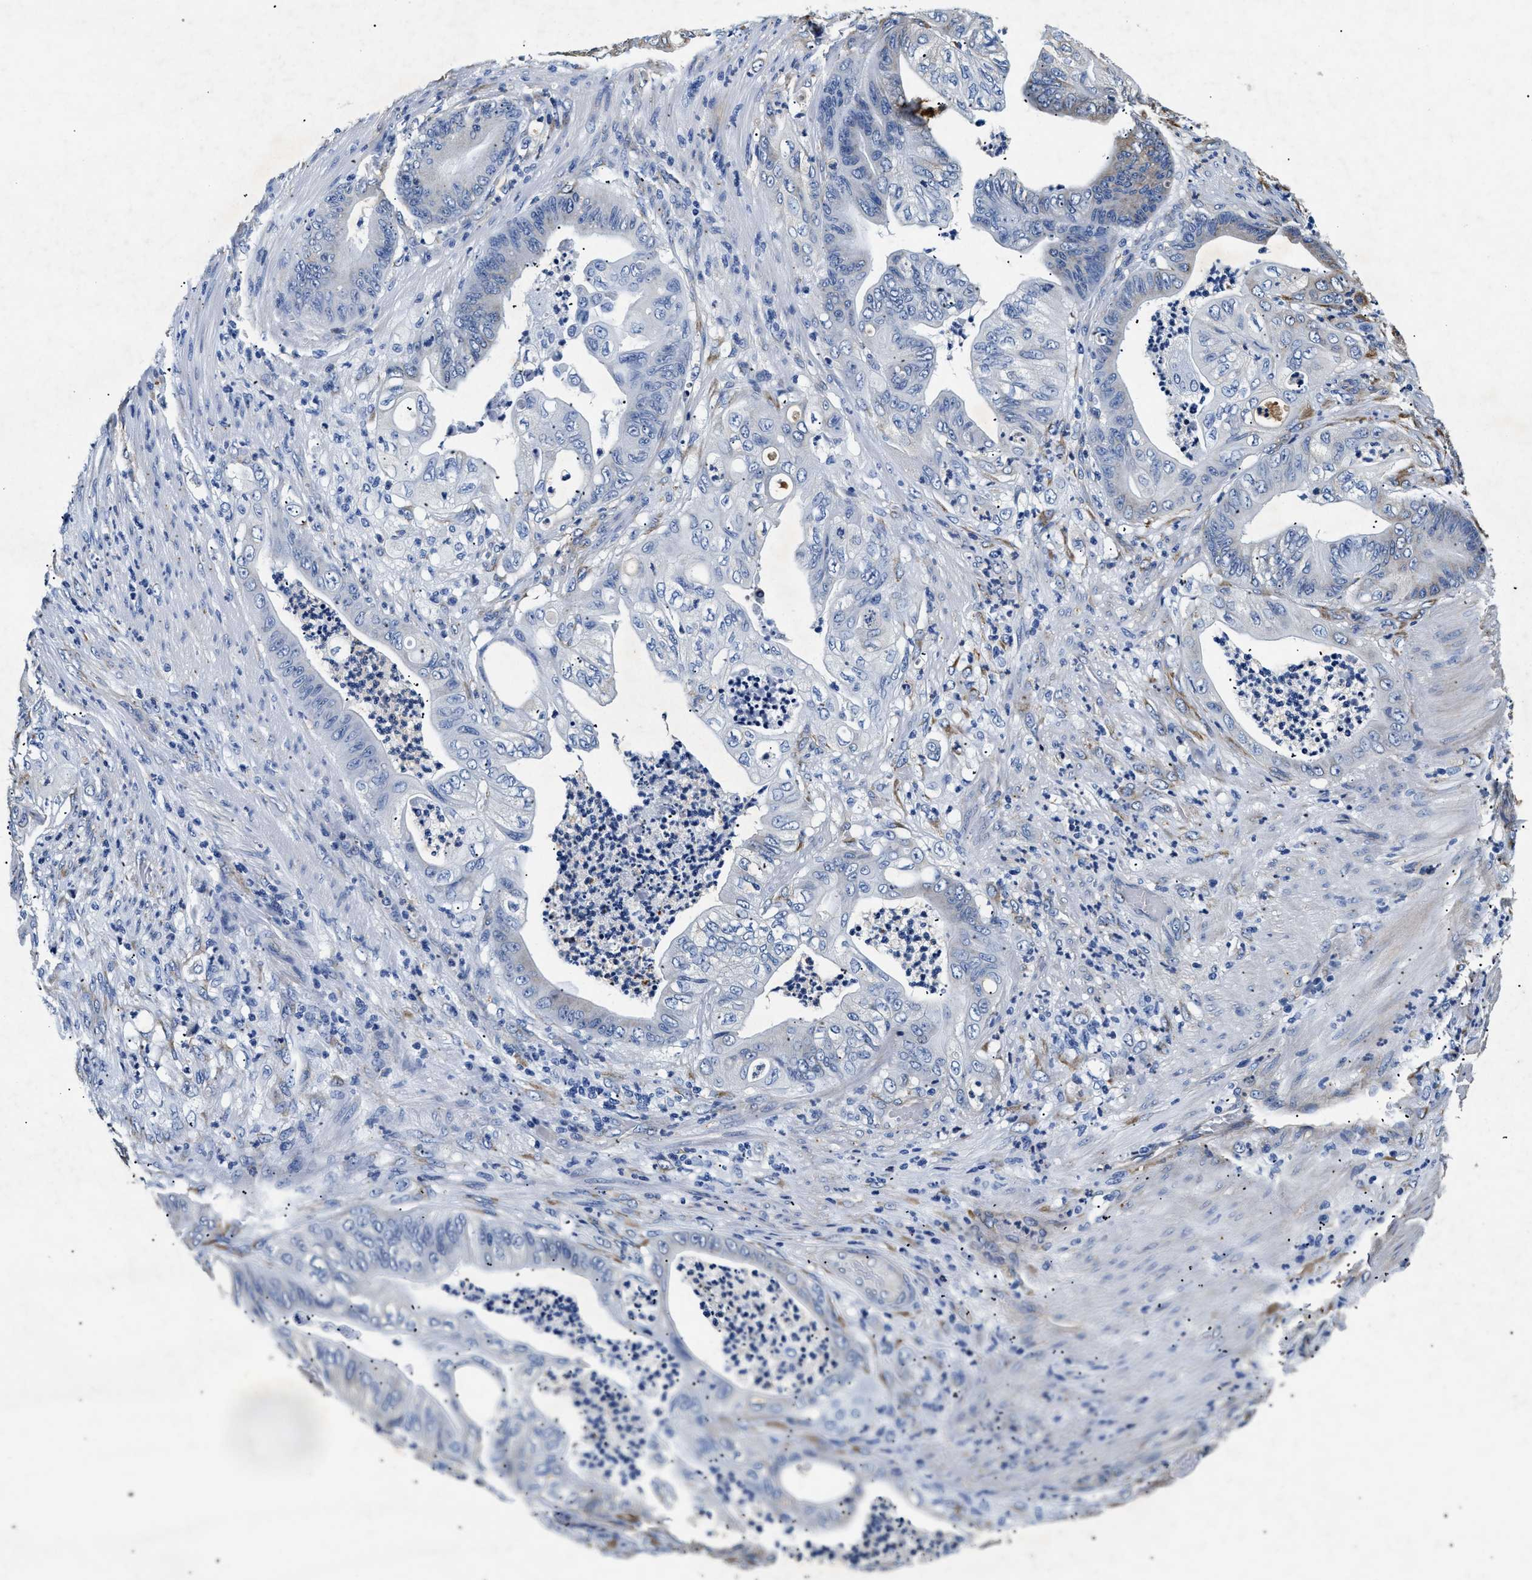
{"staining": {"intensity": "negative", "quantity": "none", "location": "none"}, "tissue": "stomach cancer", "cell_type": "Tumor cells", "image_type": "cancer", "snomed": [{"axis": "morphology", "description": "Adenocarcinoma, NOS"}, {"axis": "topography", "description": "Stomach"}], "caption": "Immunohistochemistry micrograph of stomach adenocarcinoma stained for a protein (brown), which displays no expression in tumor cells.", "gene": "LAMA3", "patient": {"sex": "female", "age": 73}}